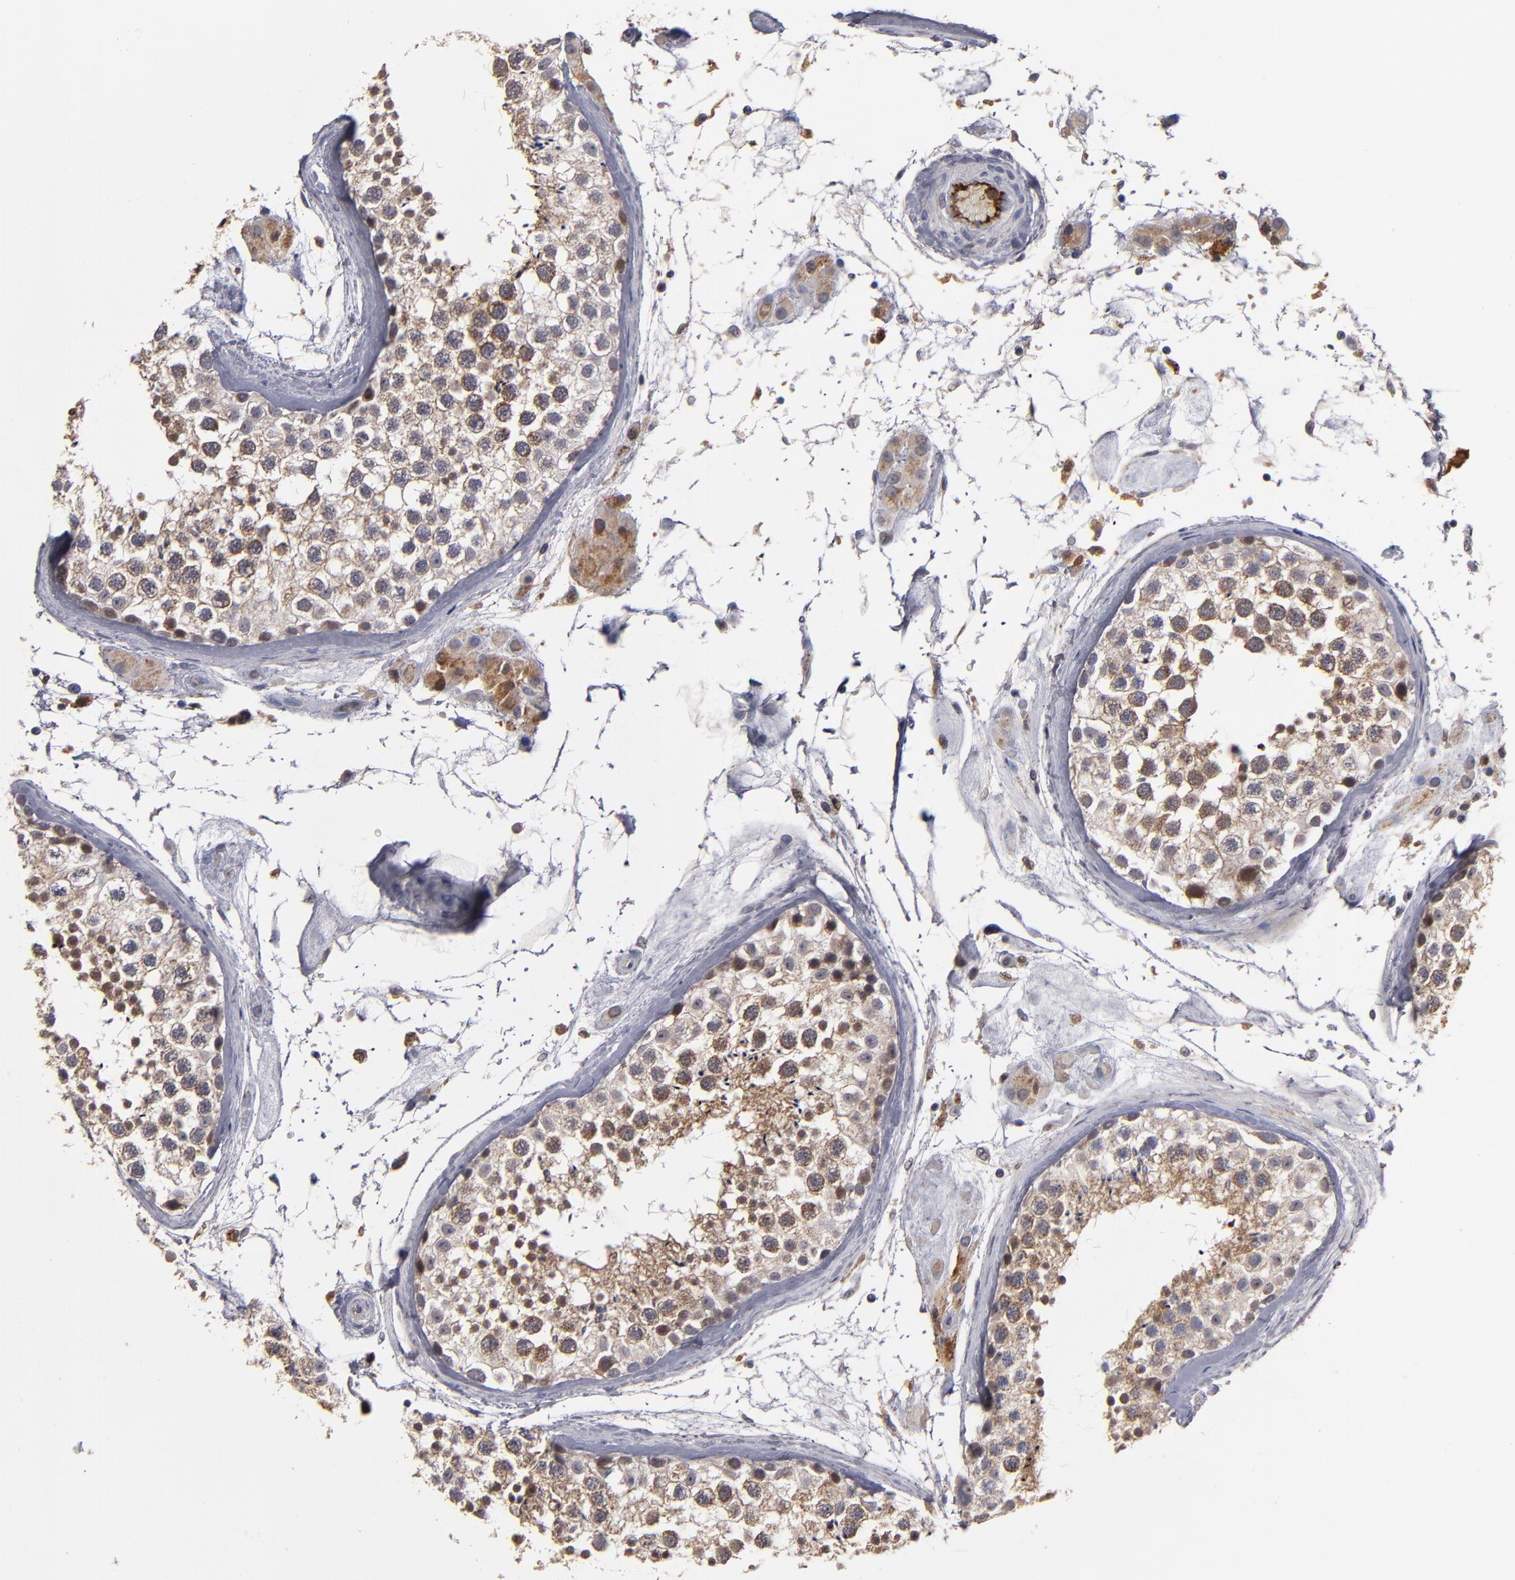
{"staining": {"intensity": "moderate", "quantity": "25%-75%", "location": "cytoplasmic/membranous"}, "tissue": "testis", "cell_type": "Cells in seminiferous ducts", "image_type": "normal", "snomed": [{"axis": "morphology", "description": "Normal tissue, NOS"}, {"axis": "topography", "description": "Testis"}], "caption": "This photomicrograph exhibits normal testis stained with IHC to label a protein in brown. The cytoplasmic/membranous of cells in seminiferous ducts show moderate positivity for the protein. Nuclei are counter-stained blue.", "gene": "EXD2", "patient": {"sex": "male", "age": 46}}